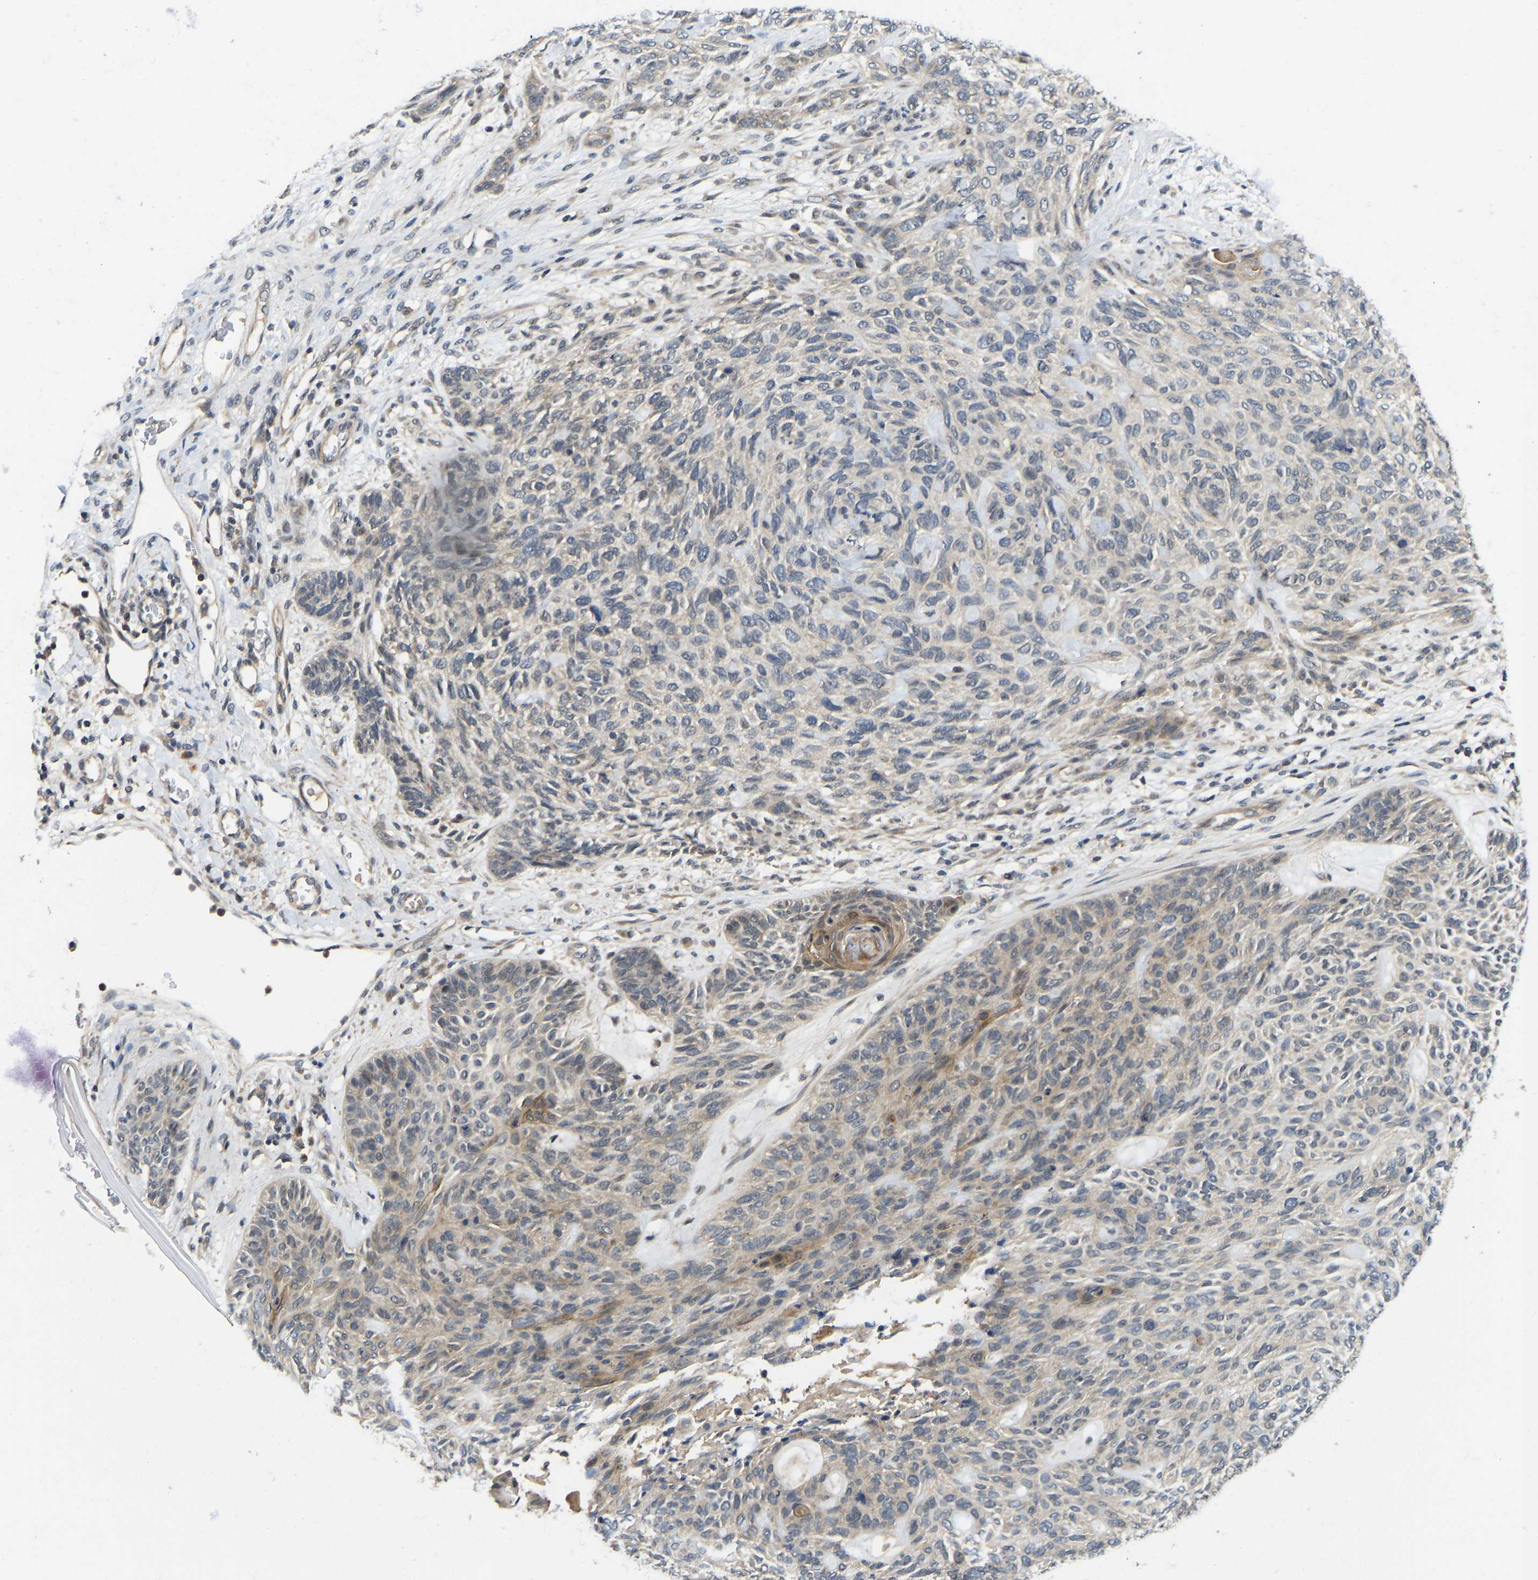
{"staining": {"intensity": "moderate", "quantity": "<25%", "location": "cytoplasmic/membranous"}, "tissue": "skin cancer", "cell_type": "Tumor cells", "image_type": "cancer", "snomed": [{"axis": "morphology", "description": "Basal cell carcinoma"}, {"axis": "topography", "description": "Skin"}], "caption": "IHC (DAB (3,3'-diaminobenzidine)) staining of basal cell carcinoma (skin) displays moderate cytoplasmic/membranous protein staining in about <25% of tumor cells.", "gene": "NDRG3", "patient": {"sex": "male", "age": 55}}